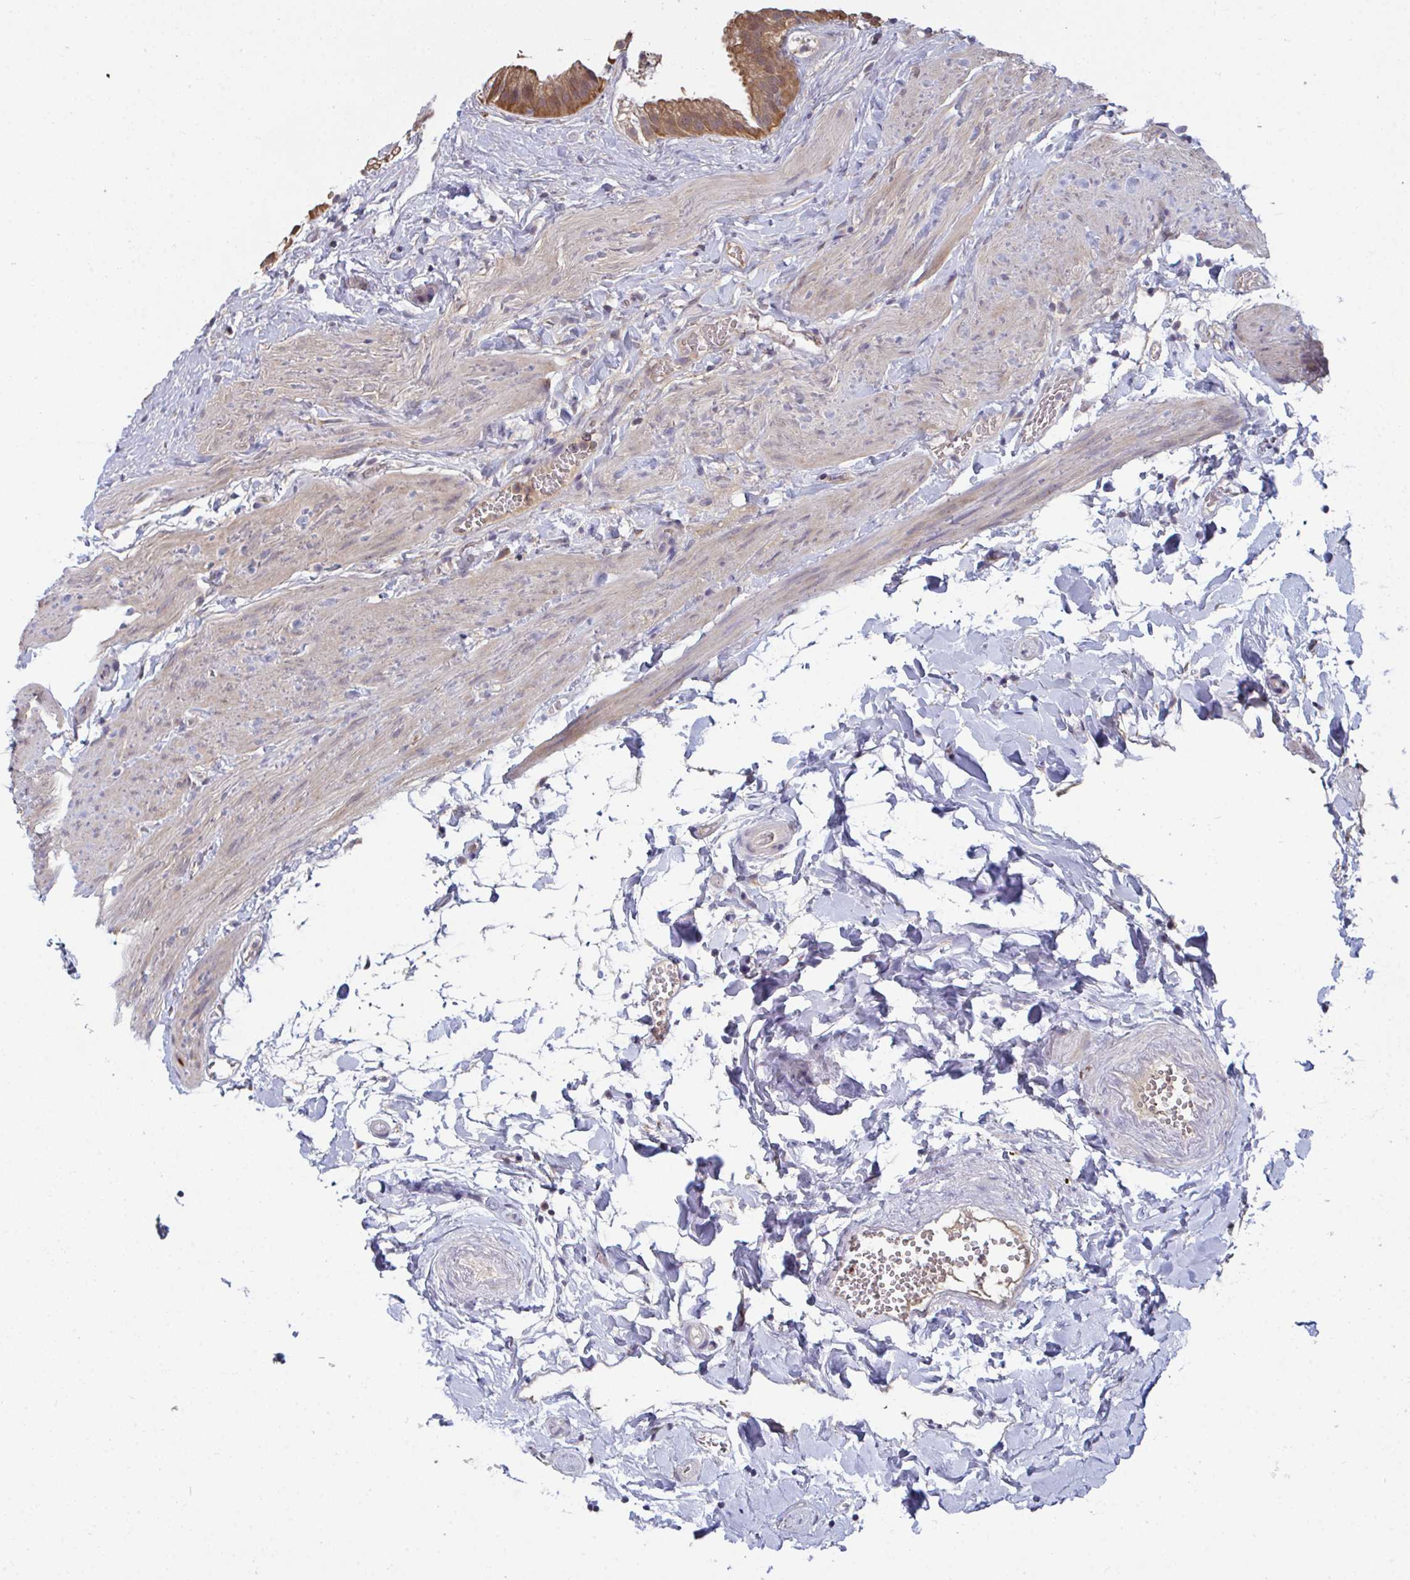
{"staining": {"intensity": "moderate", "quantity": ">75%", "location": "cytoplasmic/membranous"}, "tissue": "gallbladder", "cell_type": "Glandular cells", "image_type": "normal", "snomed": [{"axis": "morphology", "description": "Normal tissue, NOS"}, {"axis": "topography", "description": "Gallbladder"}], "caption": "A micrograph of gallbladder stained for a protein exhibits moderate cytoplasmic/membranous brown staining in glandular cells.", "gene": "TTC9C", "patient": {"sex": "female", "age": 63}}